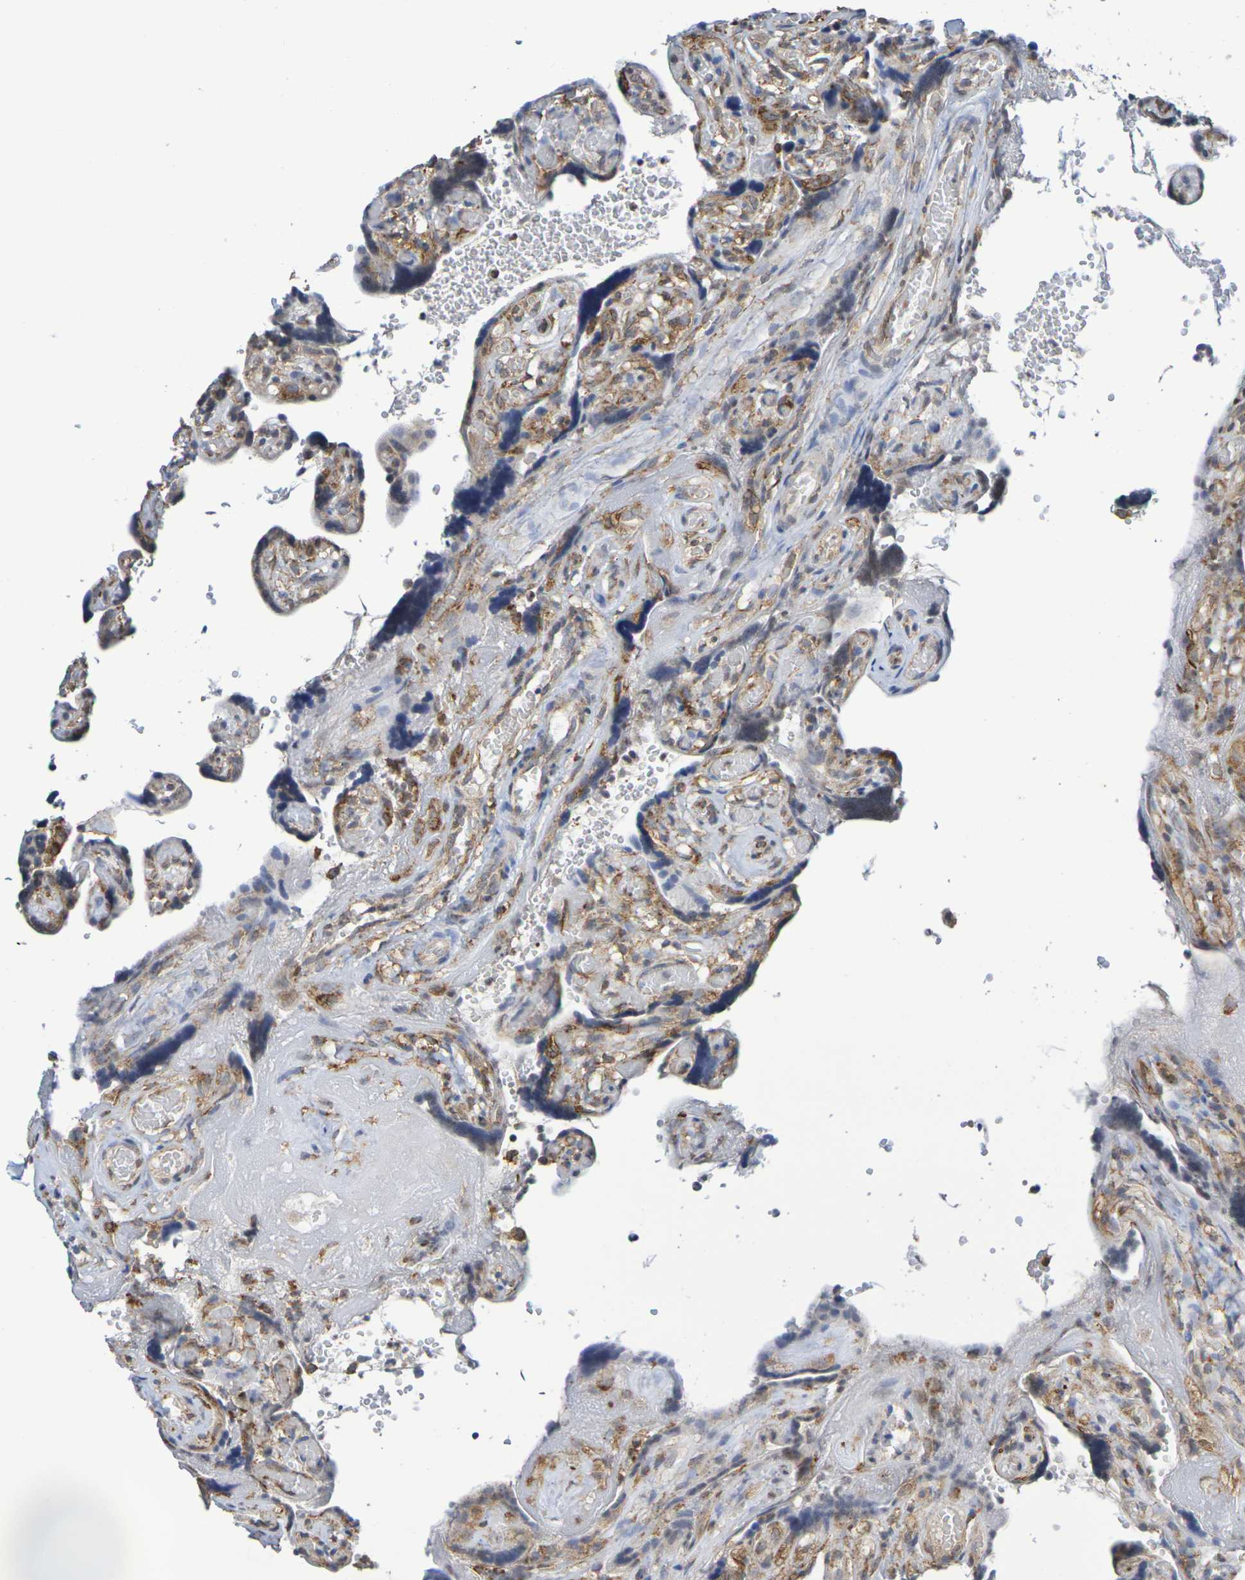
{"staining": {"intensity": "weak", "quantity": ">75%", "location": "cytoplasmic/membranous"}, "tissue": "placenta", "cell_type": "Decidual cells", "image_type": "normal", "snomed": [{"axis": "morphology", "description": "Normal tissue, NOS"}, {"axis": "topography", "description": "Placenta"}], "caption": "This is a histology image of immunohistochemistry staining of unremarkable placenta, which shows weak expression in the cytoplasmic/membranous of decidual cells.", "gene": "CHRNB1", "patient": {"sex": "female", "age": 30}}